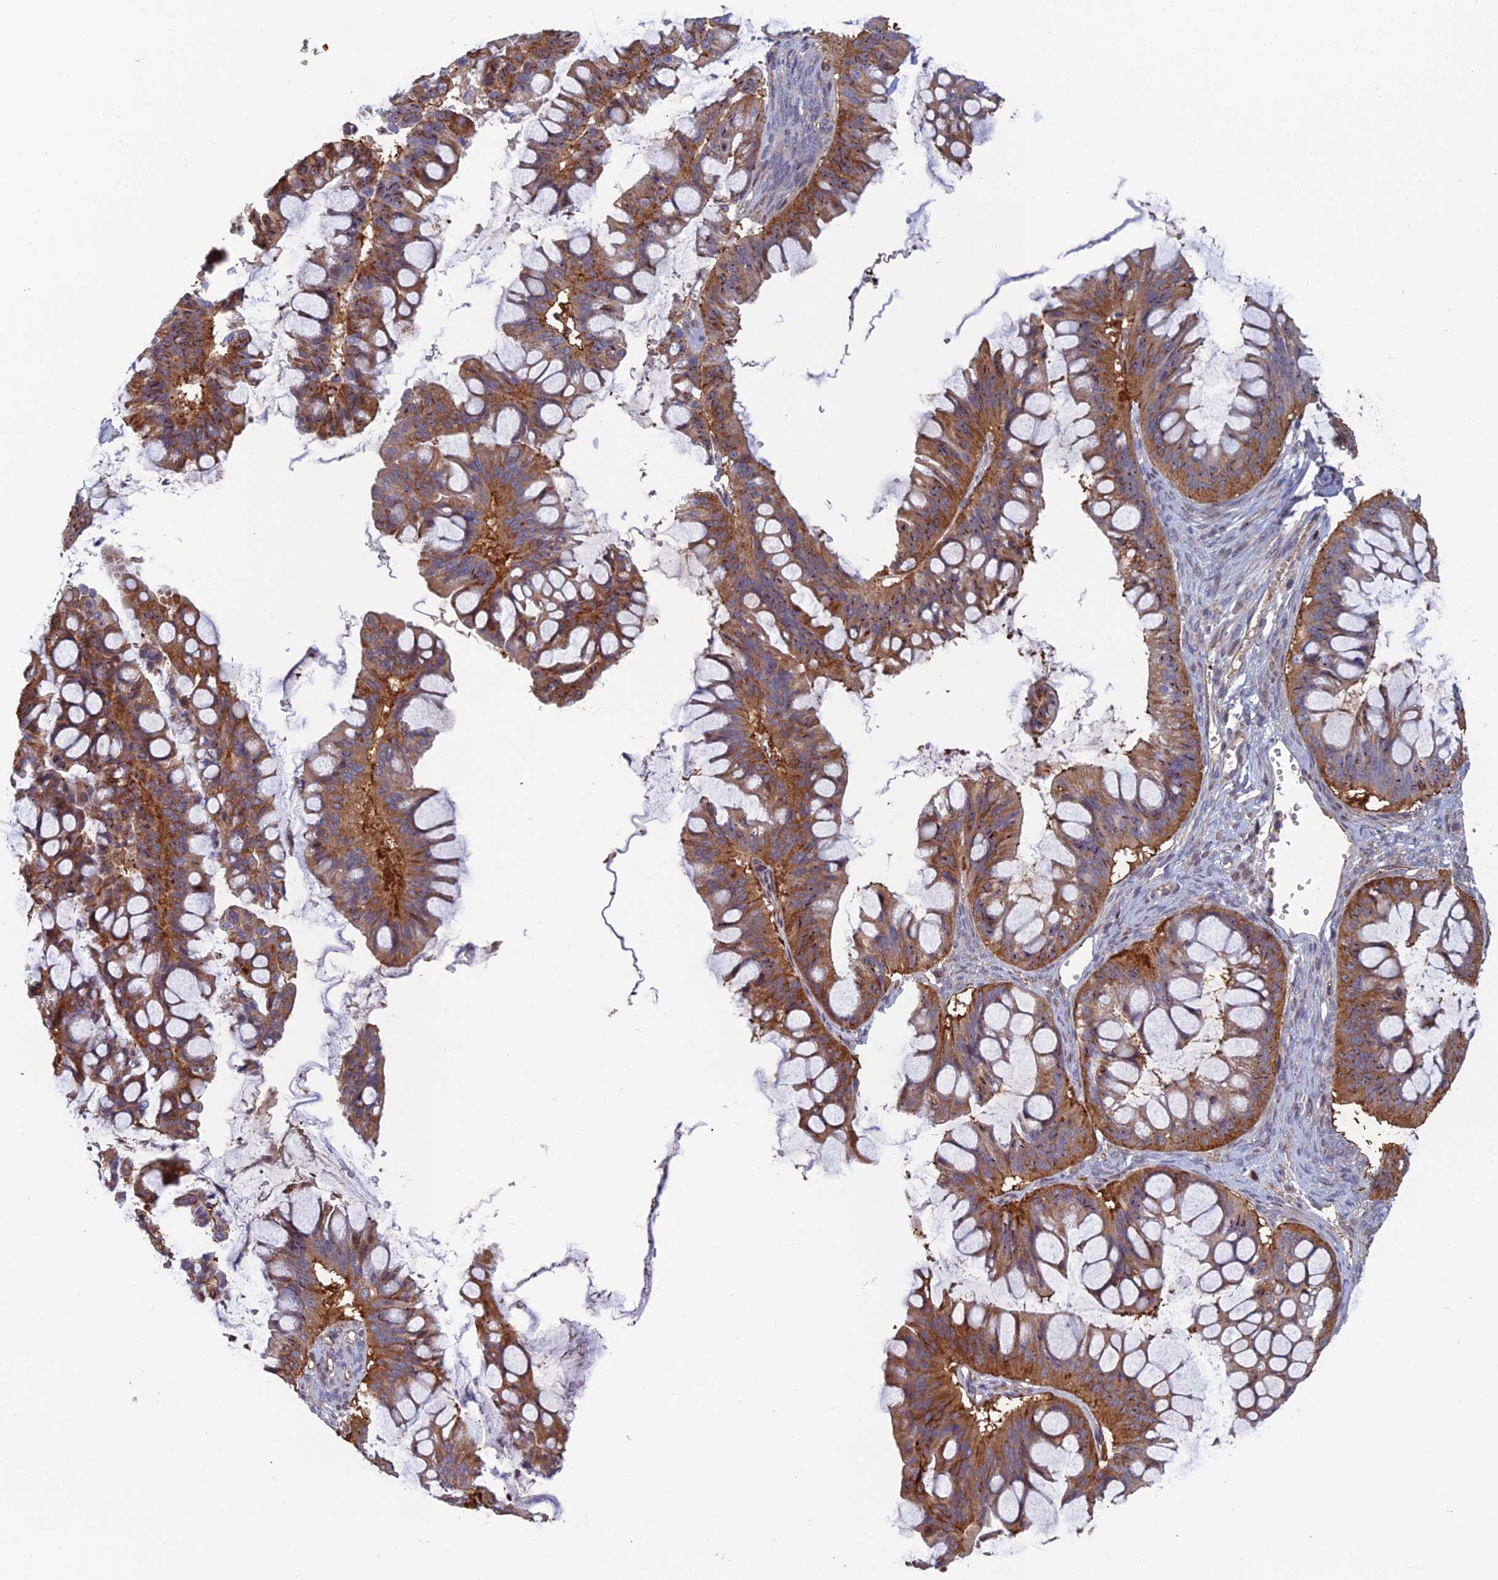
{"staining": {"intensity": "moderate", "quantity": "25%-75%", "location": "cytoplasmic/membranous"}, "tissue": "ovarian cancer", "cell_type": "Tumor cells", "image_type": "cancer", "snomed": [{"axis": "morphology", "description": "Cystadenocarcinoma, mucinous, NOS"}, {"axis": "topography", "description": "Ovary"}], "caption": "Immunohistochemical staining of ovarian mucinous cystadenocarcinoma exhibits moderate cytoplasmic/membranous protein positivity in approximately 25%-75% of tumor cells.", "gene": "C15orf62", "patient": {"sex": "female", "age": 73}}